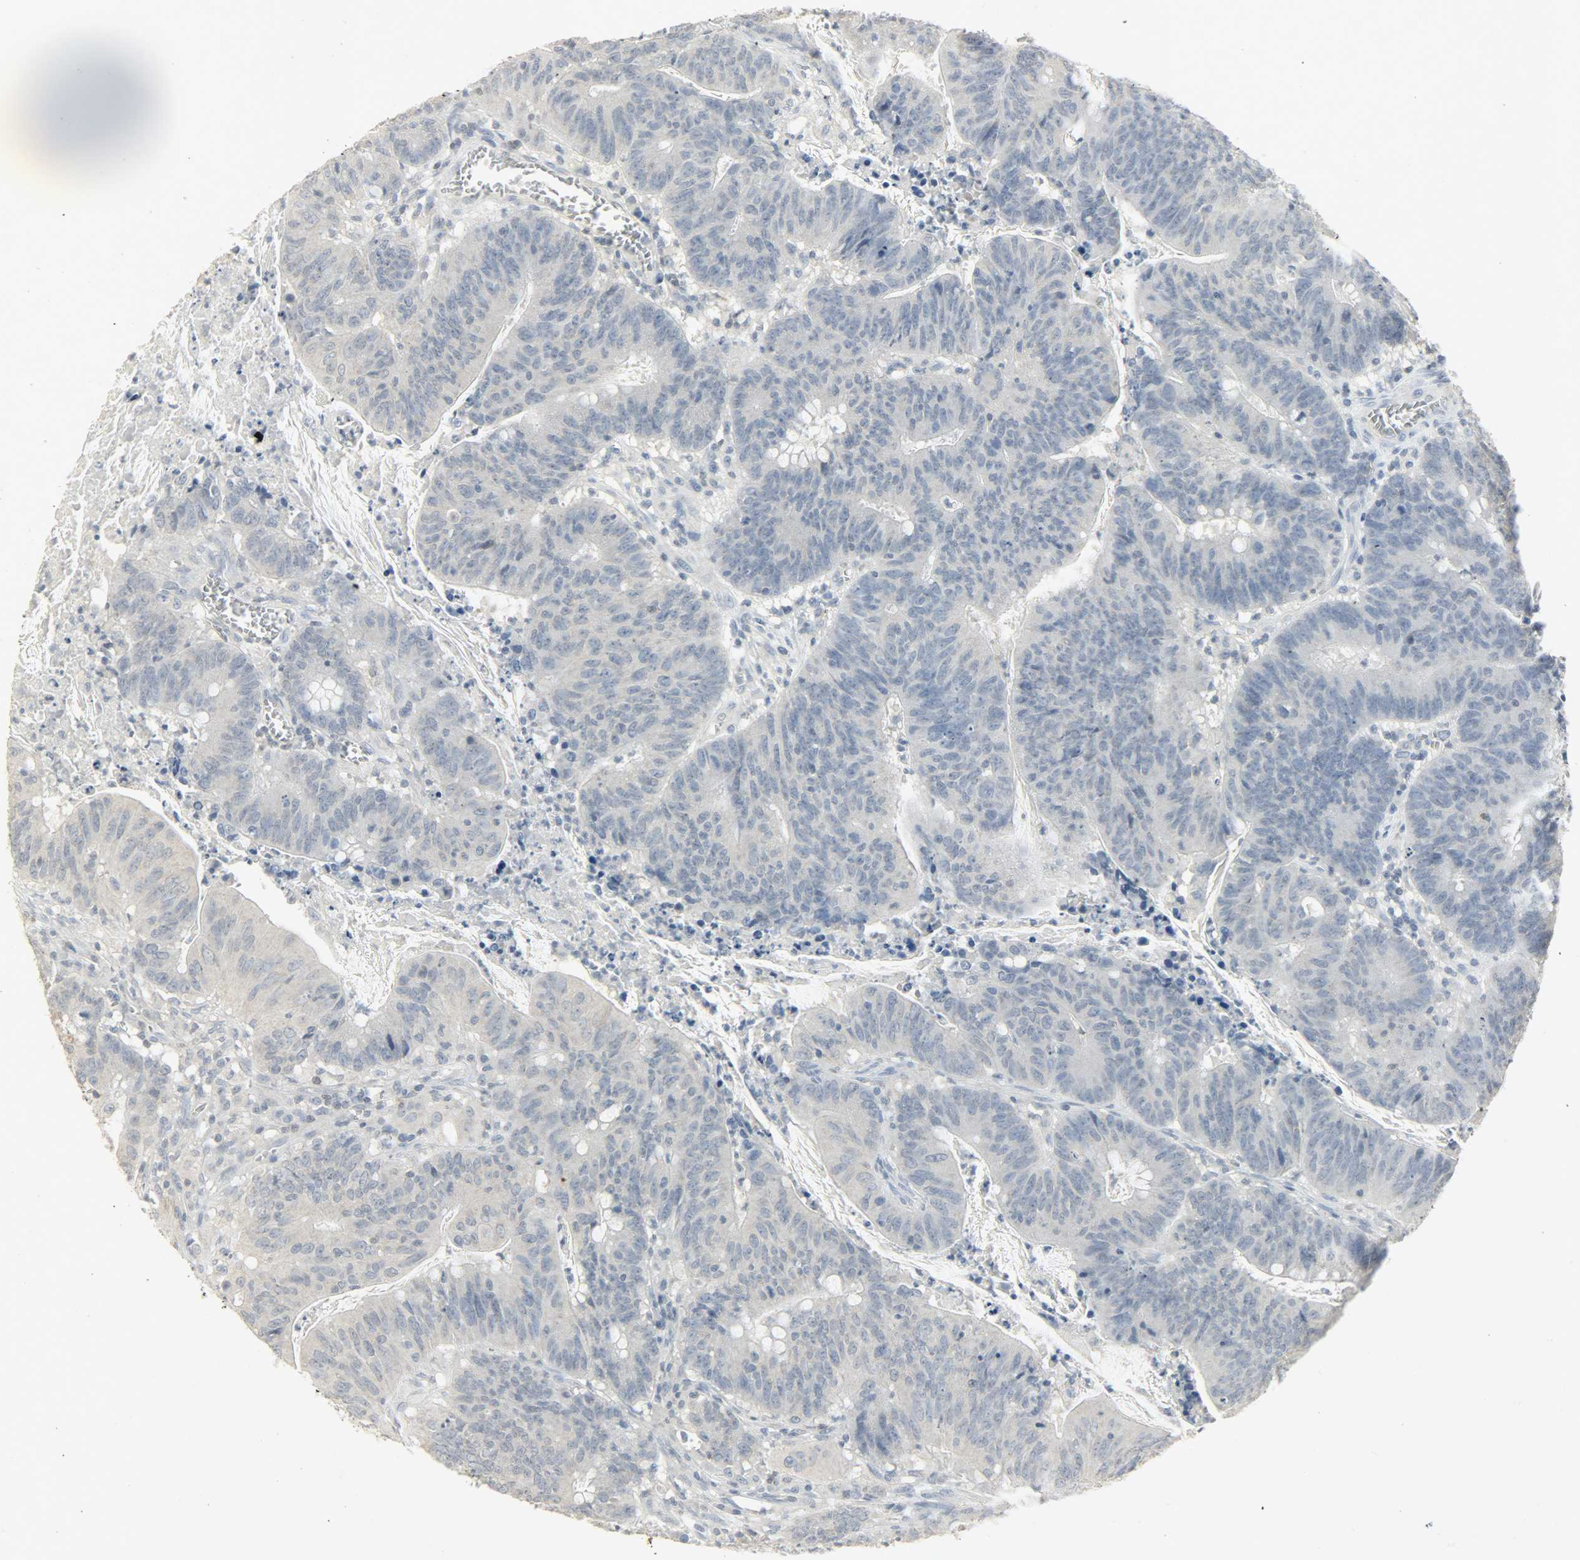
{"staining": {"intensity": "negative", "quantity": "none", "location": "none"}, "tissue": "colorectal cancer", "cell_type": "Tumor cells", "image_type": "cancer", "snomed": [{"axis": "morphology", "description": "Adenocarcinoma, NOS"}, {"axis": "topography", "description": "Colon"}], "caption": "An image of colorectal cancer stained for a protein demonstrates no brown staining in tumor cells. Nuclei are stained in blue.", "gene": "CAMK4", "patient": {"sex": "male", "age": 45}}